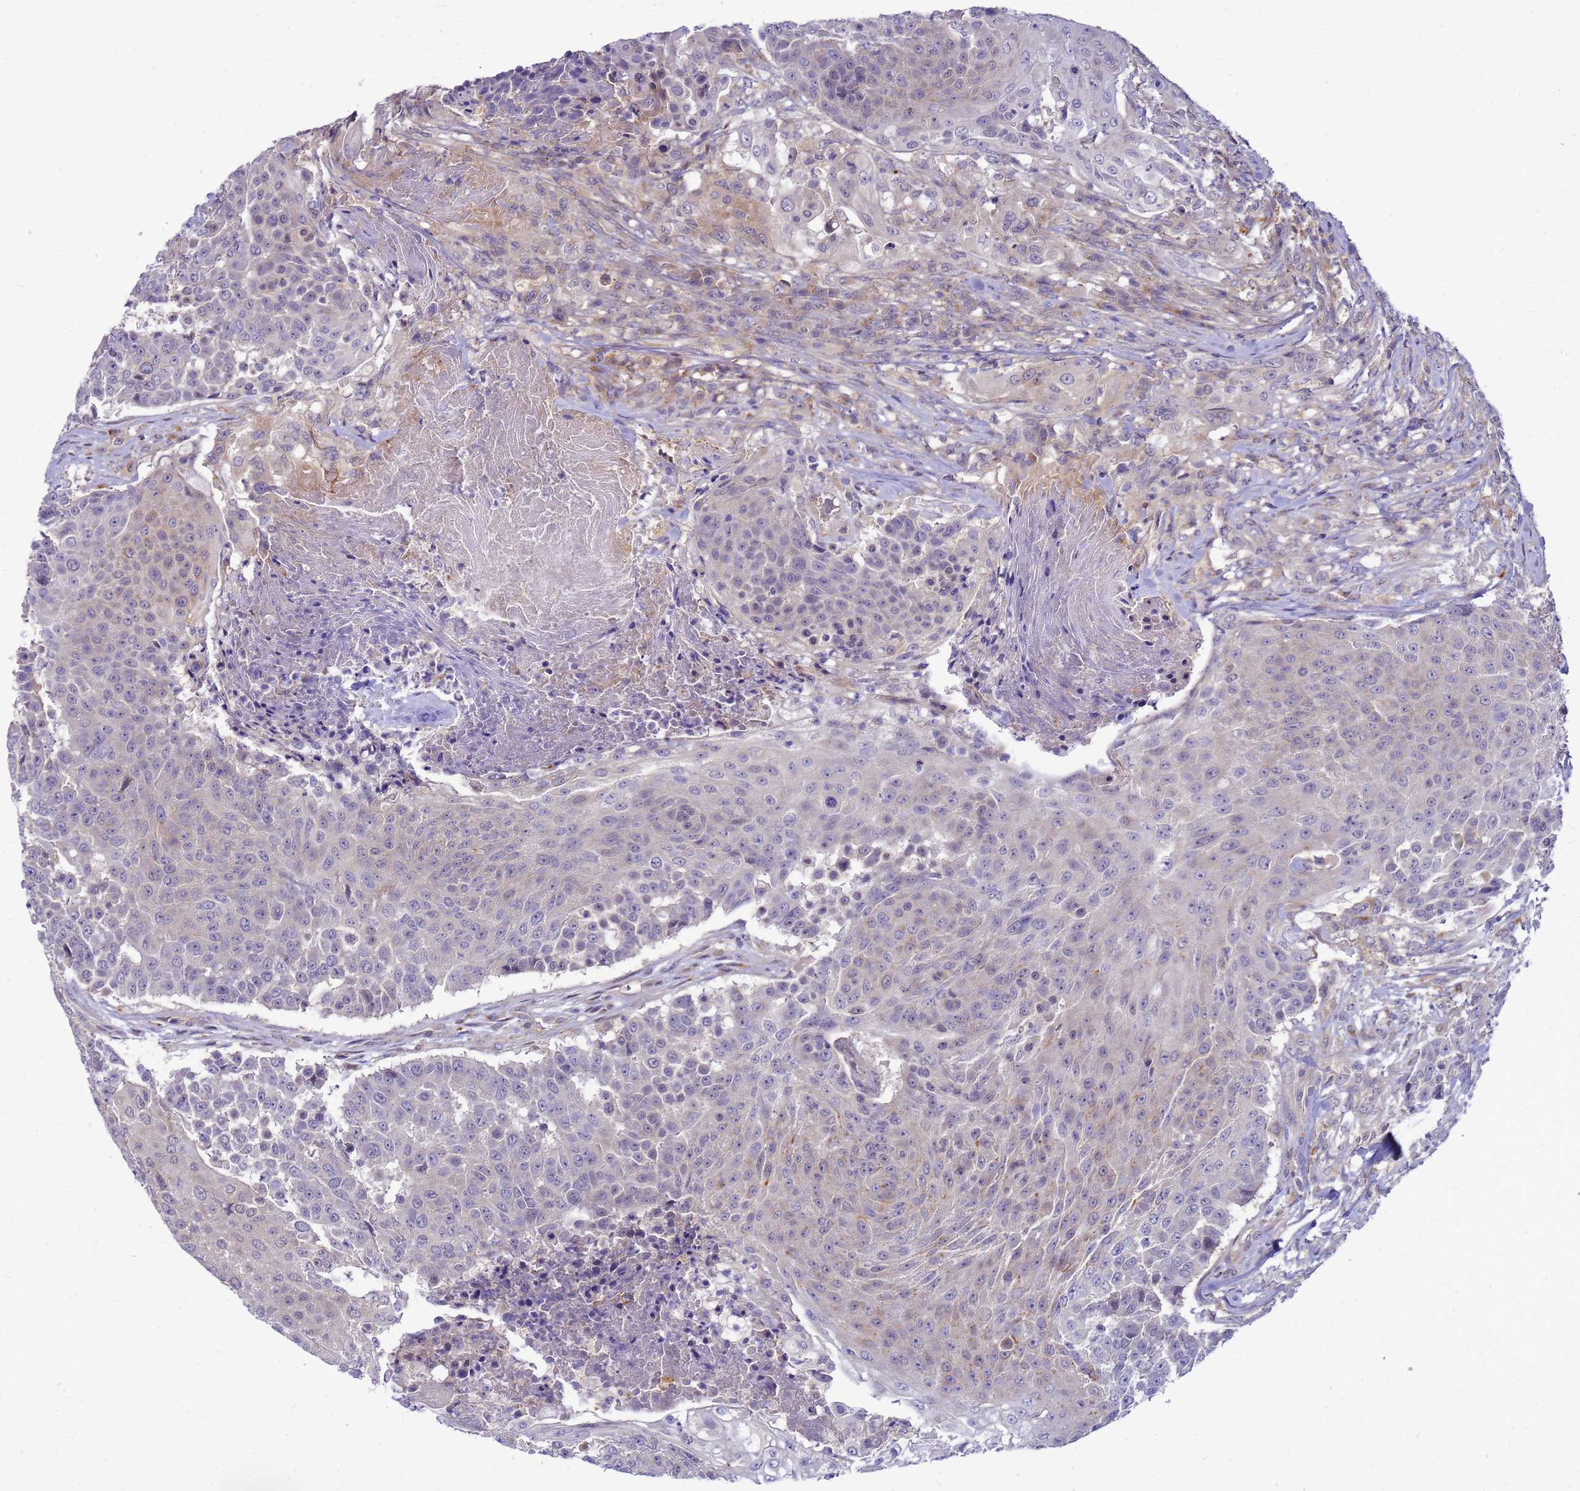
{"staining": {"intensity": "negative", "quantity": "none", "location": "none"}, "tissue": "urothelial cancer", "cell_type": "Tumor cells", "image_type": "cancer", "snomed": [{"axis": "morphology", "description": "Urothelial carcinoma, High grade"}, {"axis": "topography", "description": "Urinary bladder"}], "caption": "This image is of urothelial cancer stained with IHC to label a protein in brown with the nuclei are counter-stained blue. There is no expression in tumor cells.", "gene": "ENOPH1", "patient": {"sex": "female", "age": 63}}